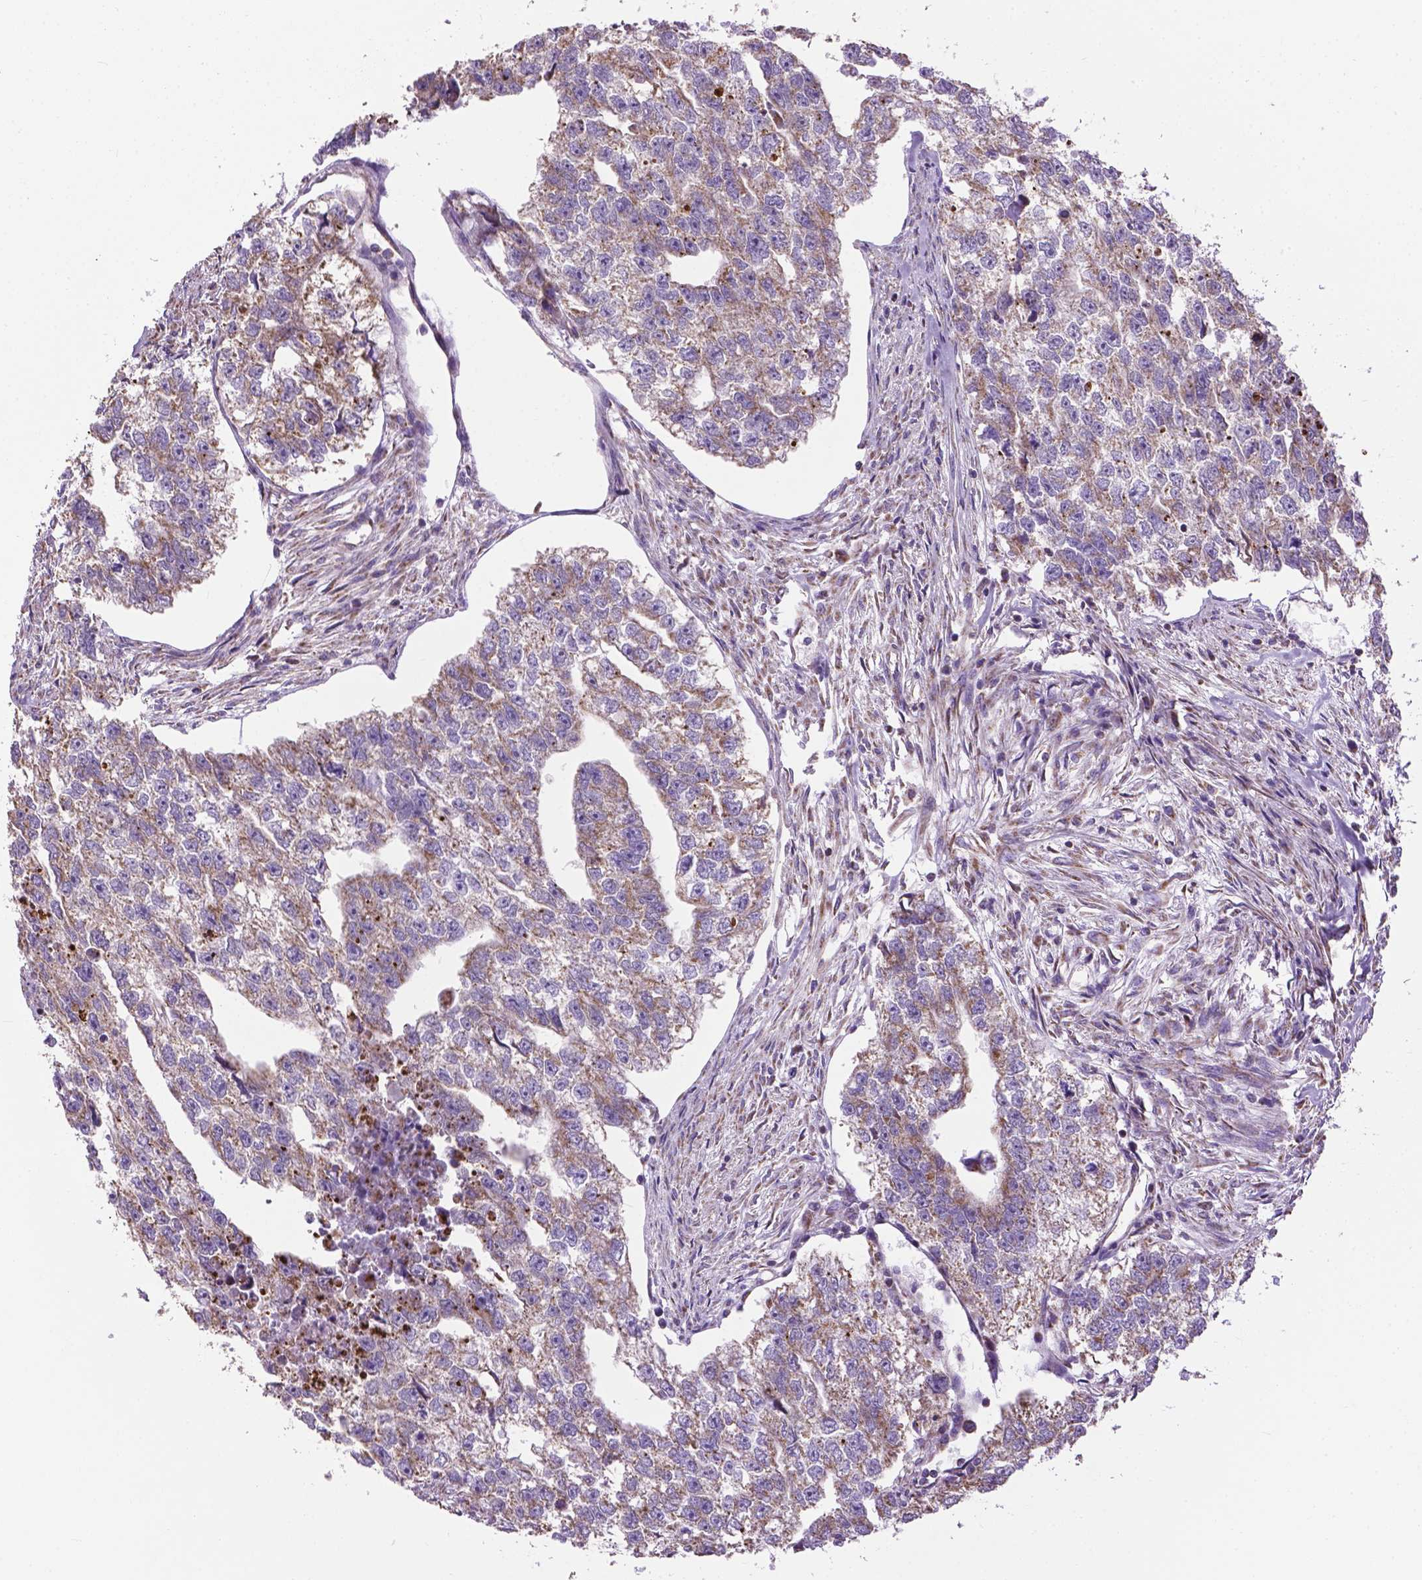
{"staining": {"intensity": "weak", "quantity": "25%-75%", "location": "cytoplasmic/membranous"}, "tissue": "testis cancer", "cell_type": "Tumor cells", "image_type": "cancer", "snomed": [{"axis": "morphology", "description": "Carcinoma, Embryonal, NOS"}, {"axis": "morphology", "description": "Teratoma, malignant, NOS"}, {"axis": "topography", "description": "Testis"}], "caption": "IHC photomicrograph of neoplastic tissue: human testis cancer (embryonal carcinoma) stained using immunohistochemistry (IHC) demonstrates low levels of weak protein expression localized specifically in the cytoplasmic/membranous of tumor cells, appearing as a cytoplasmic/membranous brown color.", "gene": "VDAC1", "patient": {"sex": "male", "age": 44}}